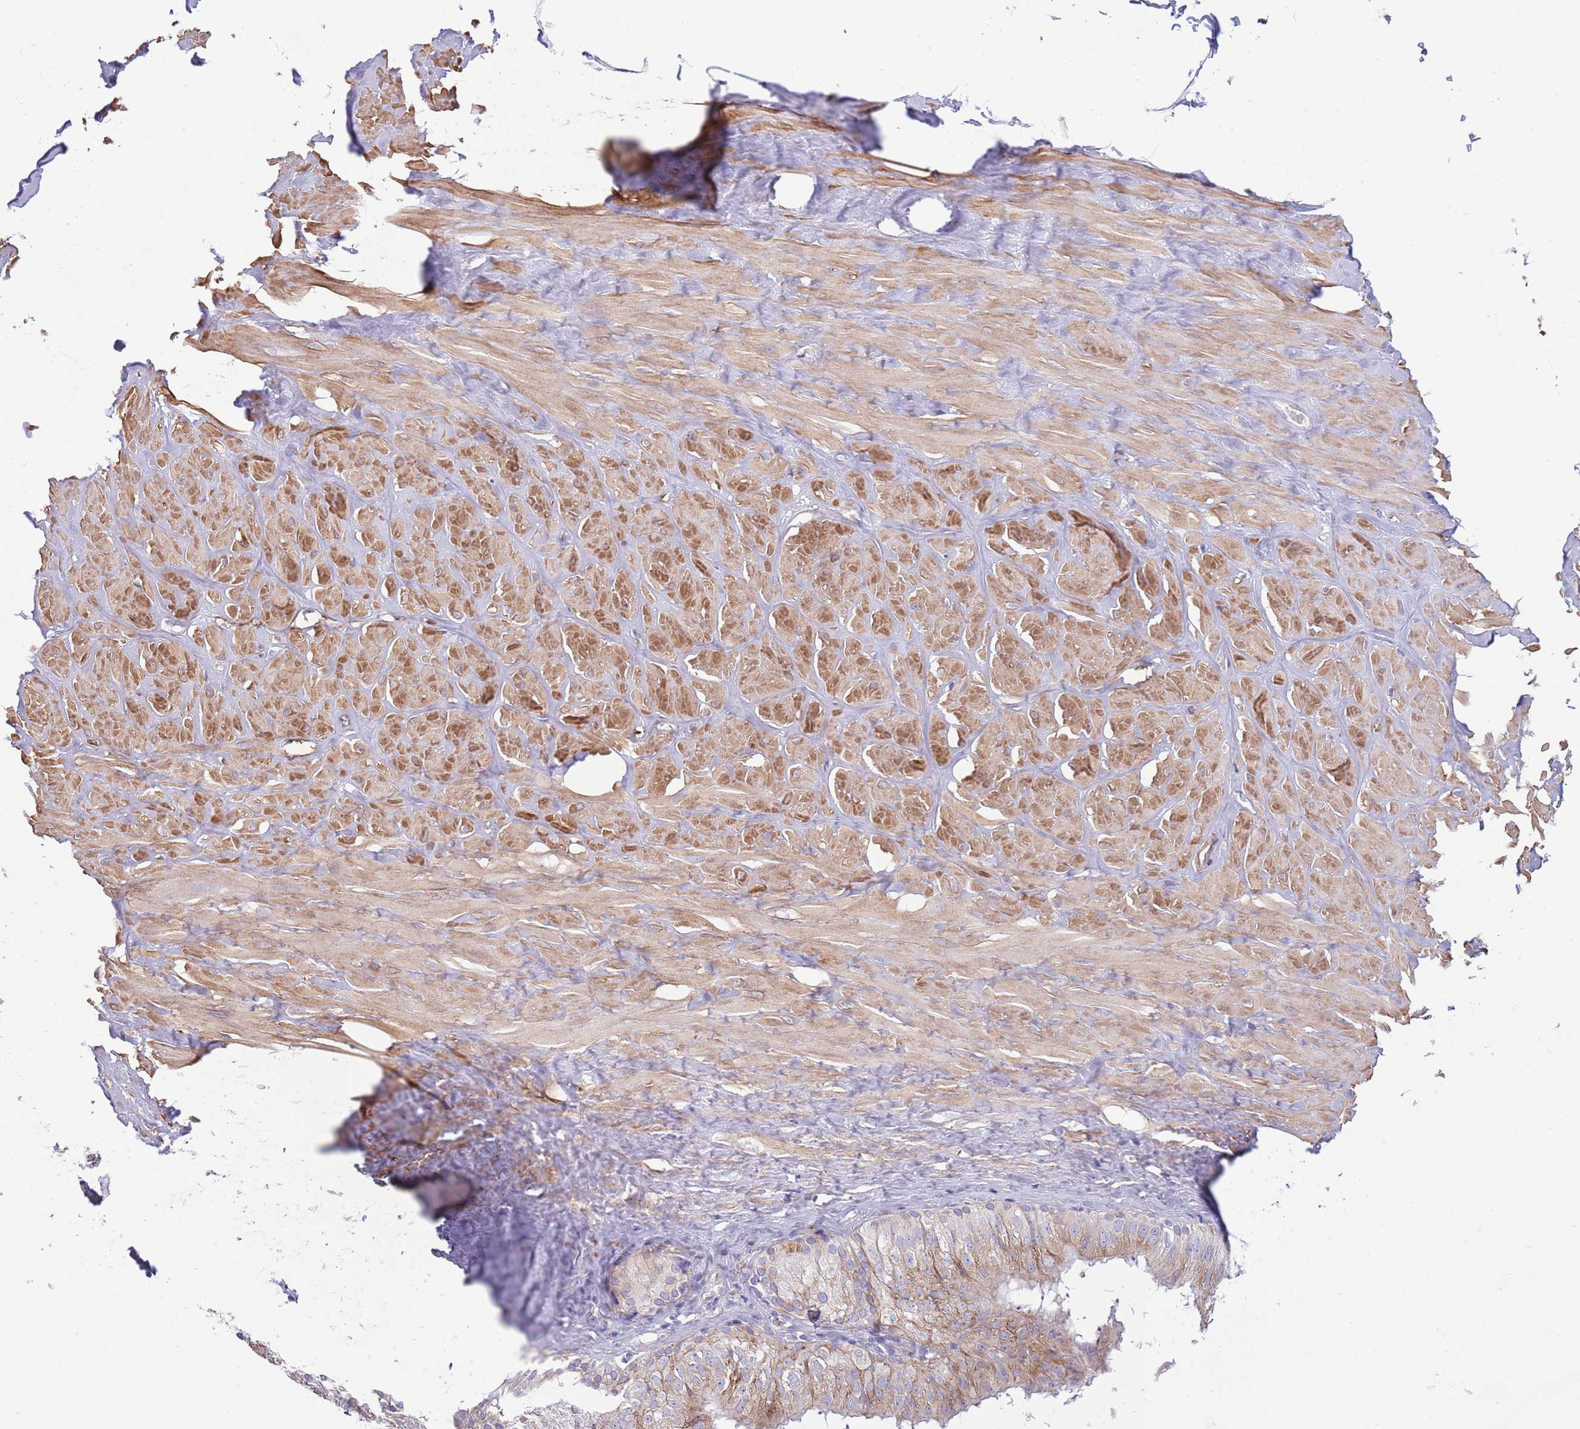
{"staining": {"intensity": "negative", "quantity": "none", "location": "none"}, "tissue": "adipose tissue", "cell_type": "Adipocytes", "image_type": "normal", "snomed": [{"axis": "morphology", "description": "Normal tissue, NOS"}, {"axis": "topography", "description": "Soft tissue"}, {"axis": "topography", "description": "Adipose tissue"}, {"axis": "topography", "description": "Vascular tissue"}, {"axis": "topography", "description": "Peripheral nerve tissue"}], "caption": "Immunohistochemistry histopathology image of unremarkable adipose tissue stained for a protein (brown), which reveals no expression in adipocytes.", "gene": "ZC4H2", "patient": {"sex": "male", "age": 46}}